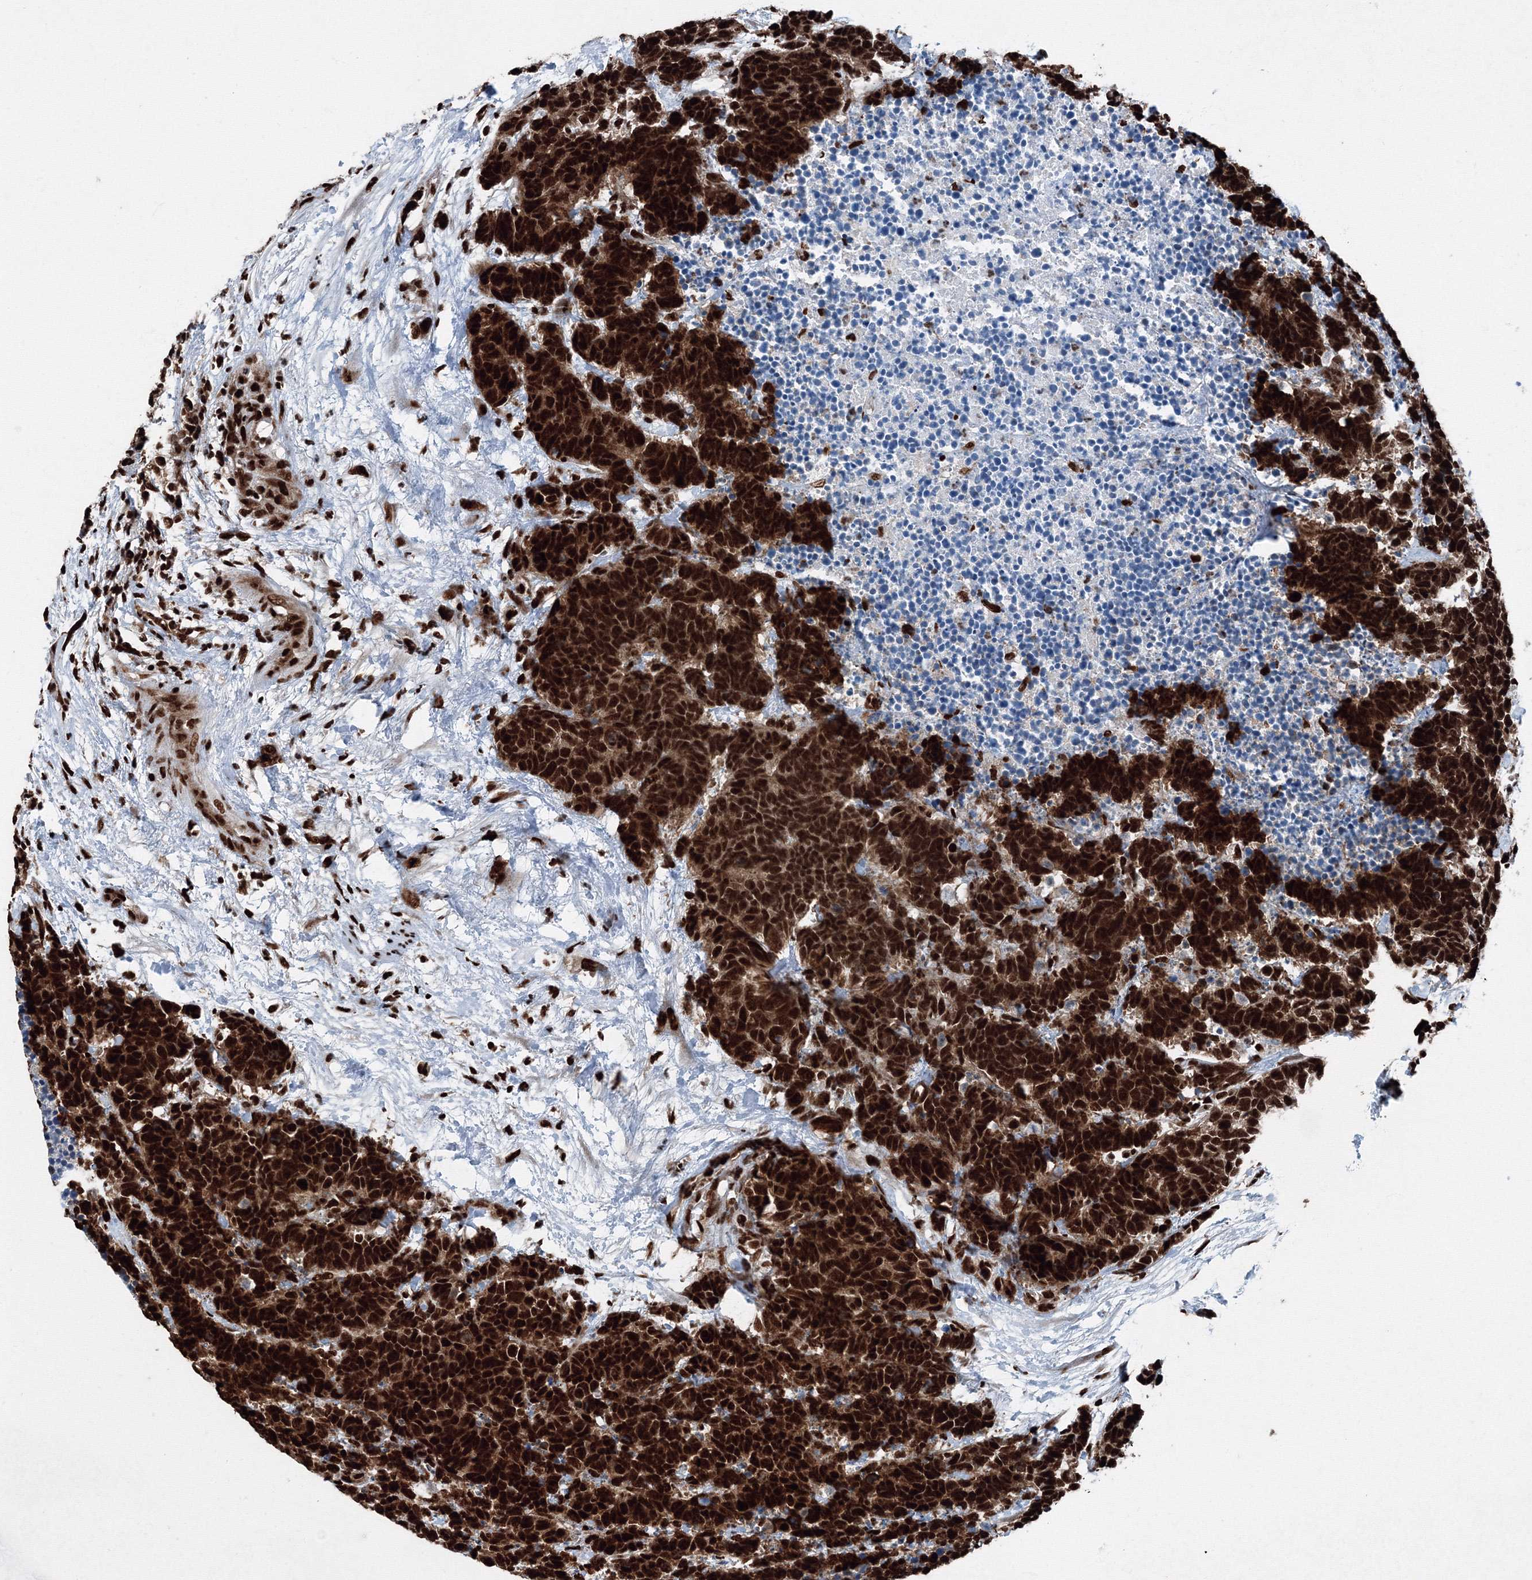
{"staining": {"intensity": "strong", "quantity": ">75%", "location": "cytoplasmic/membranous,nuclear"}, "tissue": "carcinoid", "cell_type": "Tumor cells", "image_type": "cancer", "snomed": [{"axis": "morphology", "description": "Carcinoma, NOS"}, {"axis": "morphology", "description": "Carcinoid, malignant, NOS"}, {"axis": "topography", "description": "Urinary bladder"}], "caption": "Carcinoid stained with DAB immunohistochemistry (IHC) shows high levels of strong cytoplasmic/membranous and nuclear positivity in approximately >75% of tumor cells.", "gene": "SNRPC", "patient": {"sex": "male", "age": 57}}